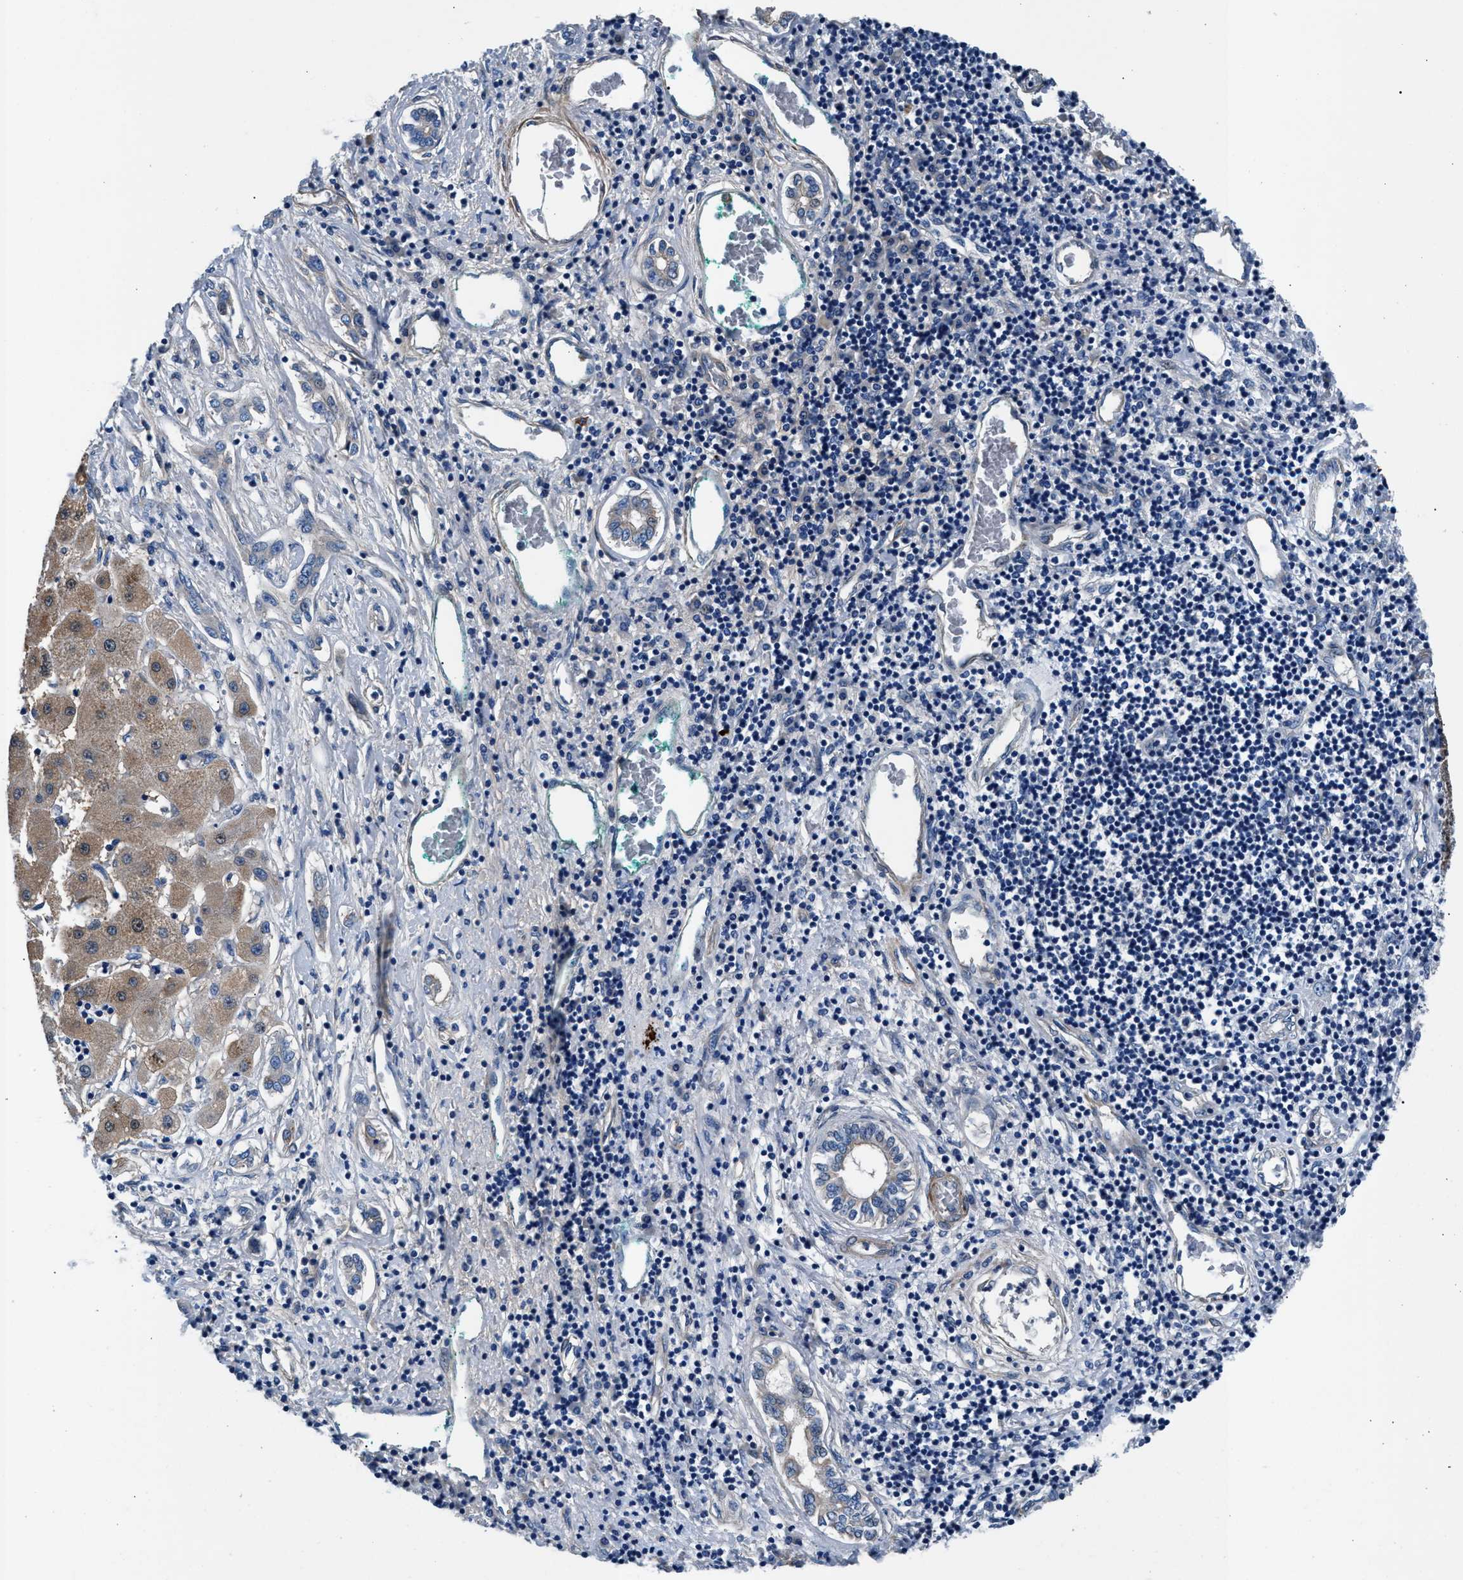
{"staining": {"intensity": "moderate", "quantity": ">75%", "location": "cytoplasmic/membranous,nuclear"}, "tissue": "liver cancer", "cell_type": "Tumor cells", "image_type": "cancer", "snomed": [{"axis": "morphology", "description": "Carcinoma, Hepatocellular, NOS"}, {"axis": "topography", "description": "Liver"}], "caption": "The image shows a brown stain indicating the presence of a protein in the cytoplasmic/membranous and nuclear of tumor cells in liver cancer (hepatocellular carcinoma). The staining is performed using DAB (3,3'-diaminobenzidine) brown chromogen to label protein expression. The nuclei are counter-stained blue using hematoxylin.", "gene": "CDRT4", "patient": {"sex": "male", "age": 65}}